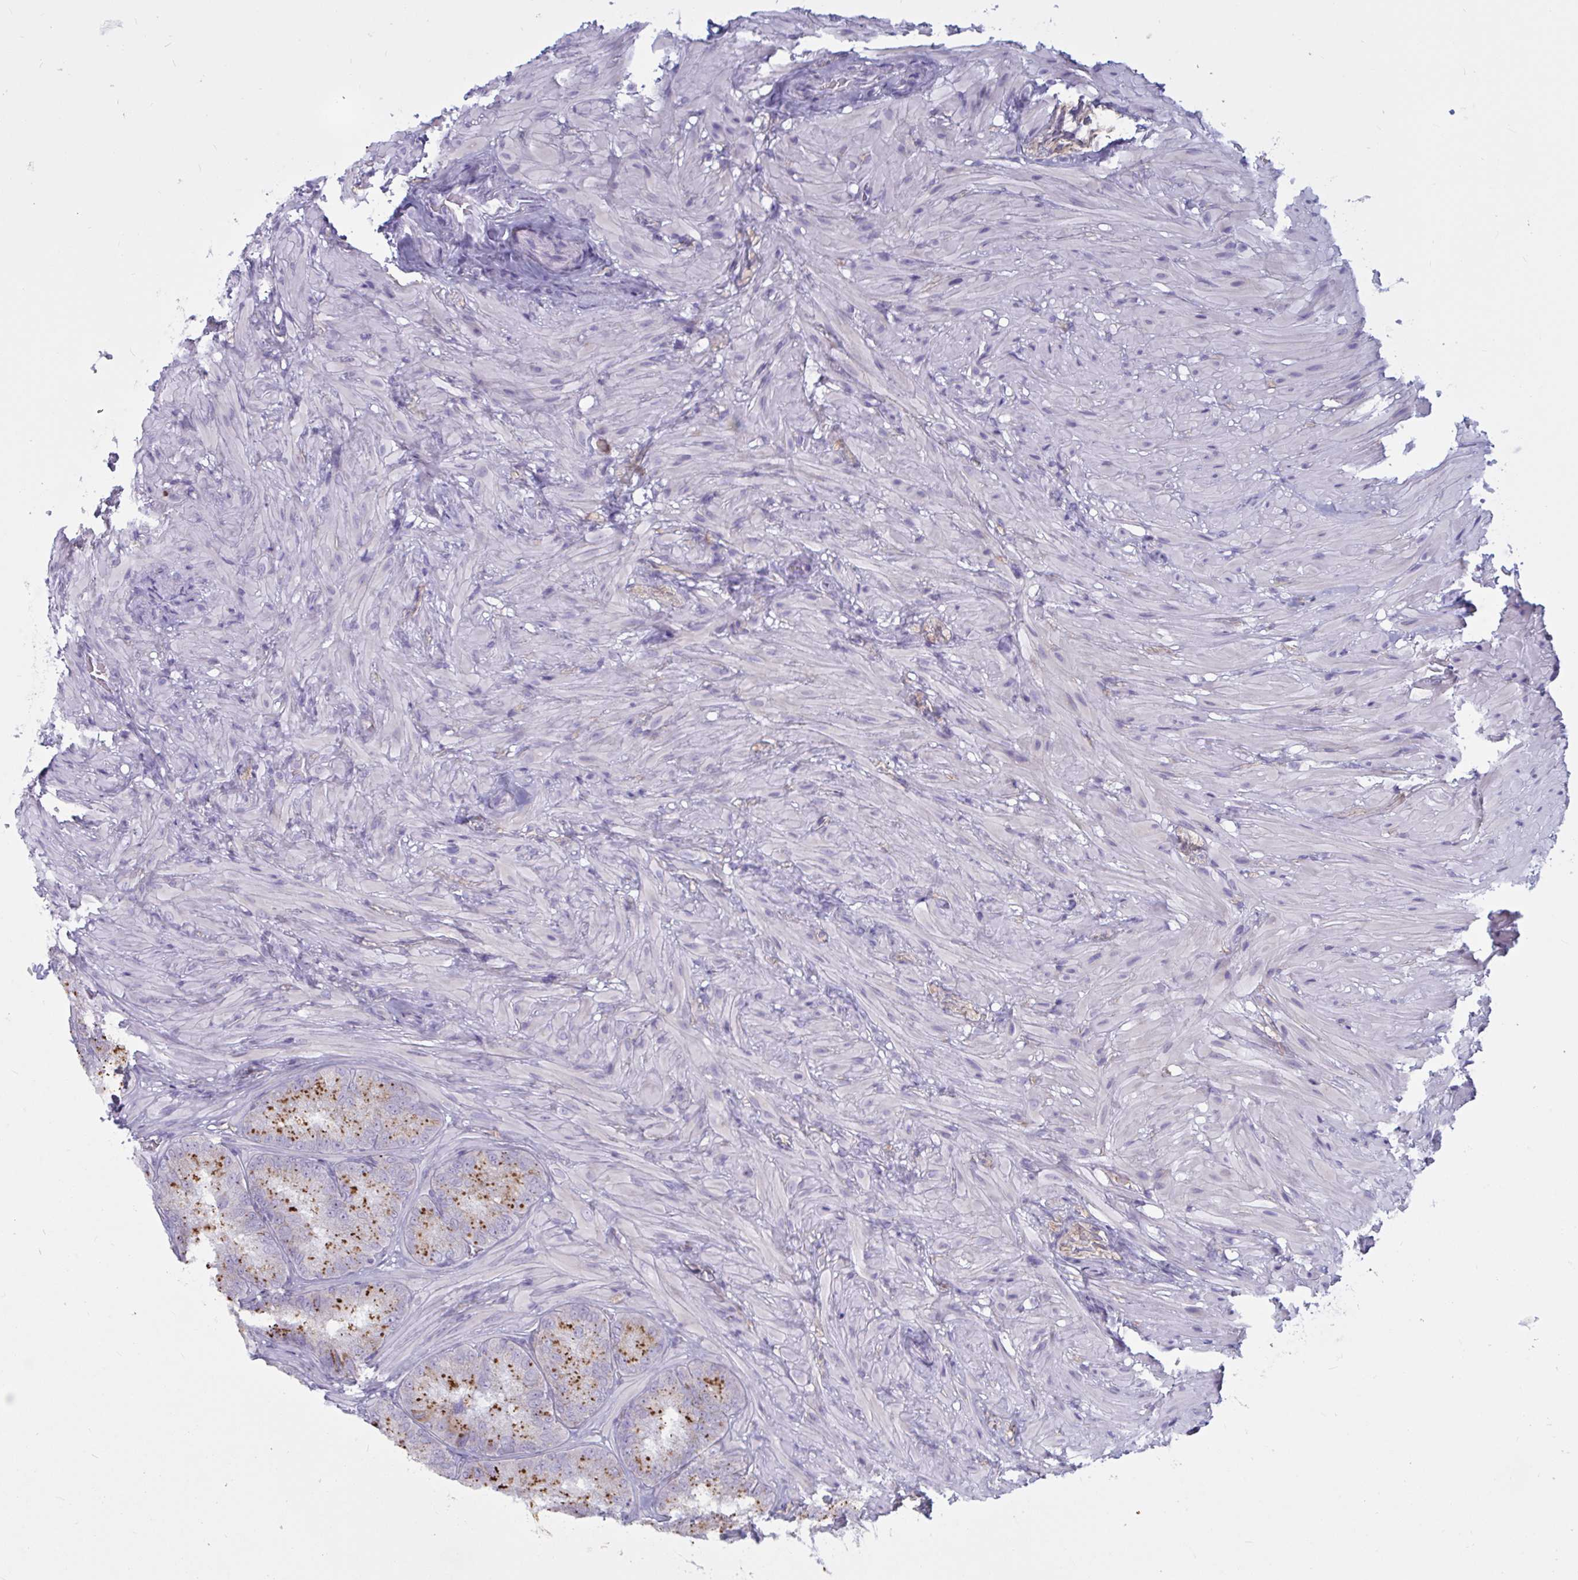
{"staining": {"intensity": "moderate", "quantity": "25%-75%", "location": "cytoplasmic/membranous"}, "tissue": "seminal vesicle", "cell_type": "Glandular cells", "image_type": "normal", "snomed": [{"axis": "morphology", "description": "Normal tissue, NOS"}, {"axis": "topography", "description": "Seminal veicle"}], "caption": "The immunohistochemical stain labels moderate cytoplasmic/membranous expression in glandular cells of normal seminal vesicle.", "gene": "ATG9A", "patient": {"sex": "male", "age": 47}}